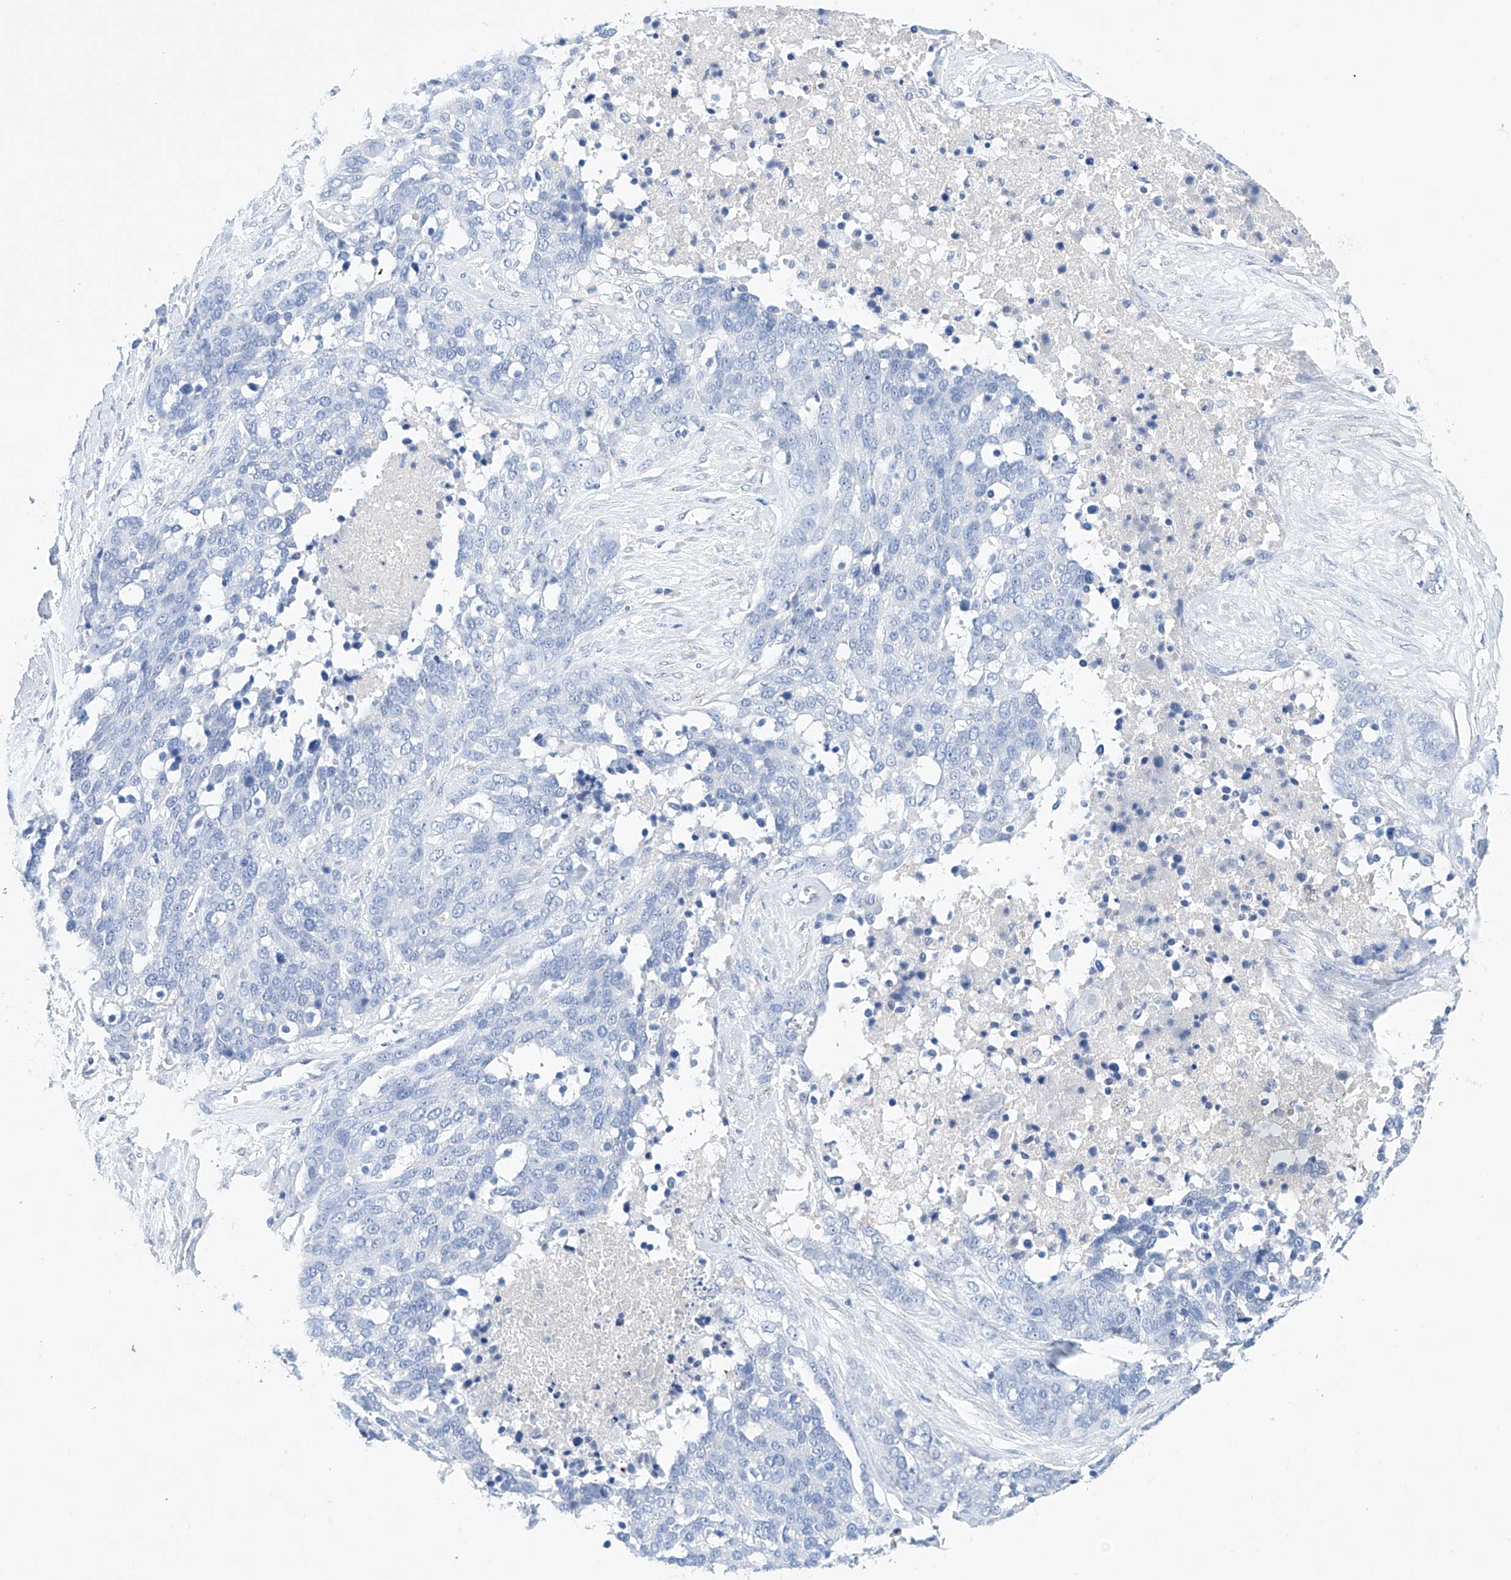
{"staining": {"intensity": "negative", "quantity": "none", "location": "none"}, "tissue": "ovarian cancer", "cell_type": "Tumor cells", "image_type": "cancer", "snomed": [{"axis": "morphology", "description": "Cystadenocarcinoma, serous, NOS"}, {"axis": "topography", "description": "Ovary"}], "caption": "The immunohistochemistry photomicrograph has no significant staining in tumor cells of serous cystadenocarcinoma (ovarian) tissue.", "gene": "LURAP1", "patient": {"sex": "female", "age": 44}}